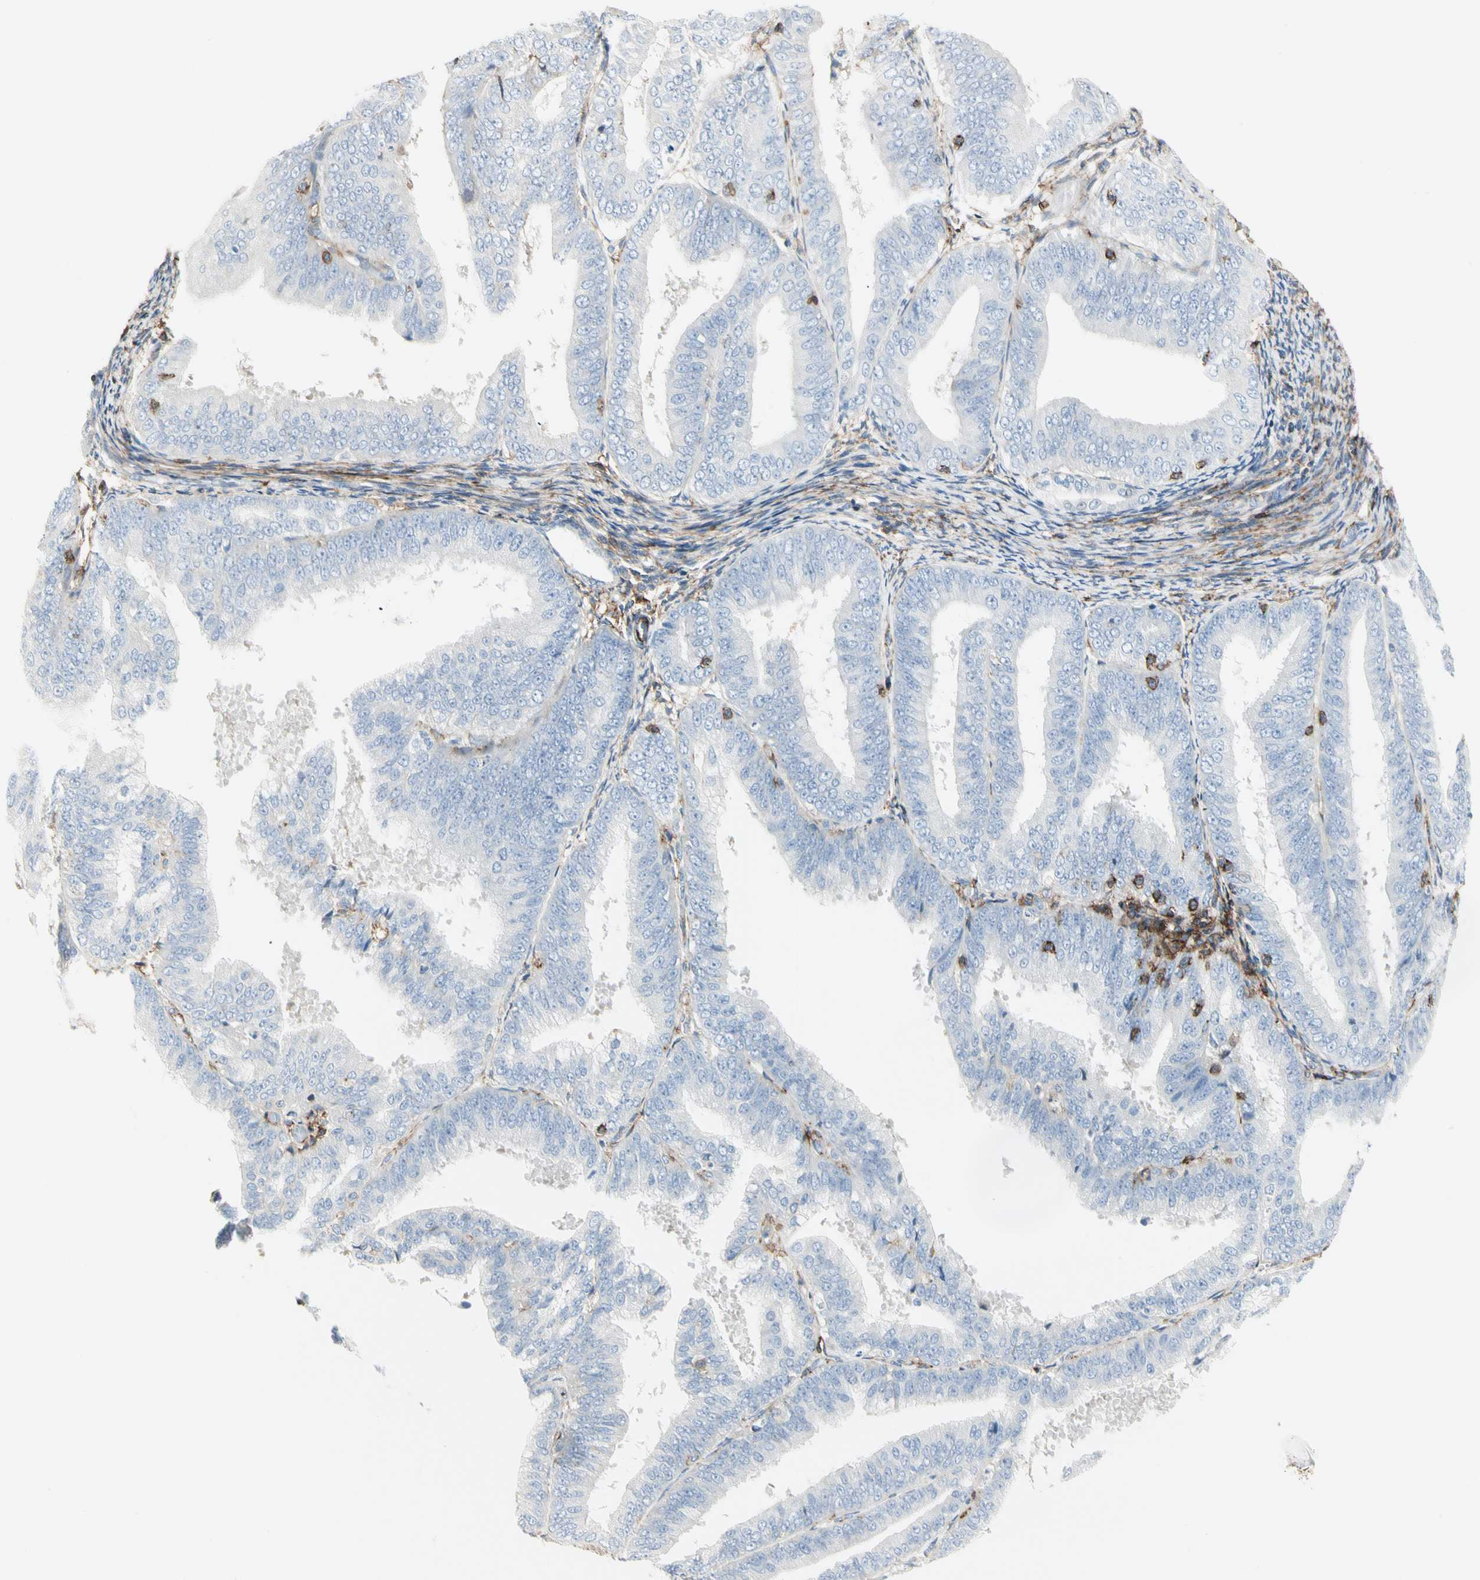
{"staining": {"intensity": "negative", "quantity": "none", "location": "none"}, "tissue": "endometrial cancer", "cell_type": "Tumor cells", "image_type": "cancer", "snomed": [{"axis": "morphology", "description": "Adenocarcinoma, NOS"}, {"axis": "topography", "description": "Endometrium"}], "caption": "Protein analysis of endometrial cancer reveals no significant expression in tumor cells. The staining is performed using DAB (3,3'-diaminobenzidine) brown chromogen with nuclei counter-stained in using hematoxylin.", "gene": "CLEC2B", "patient": {"sex": "female", "age": 63}}